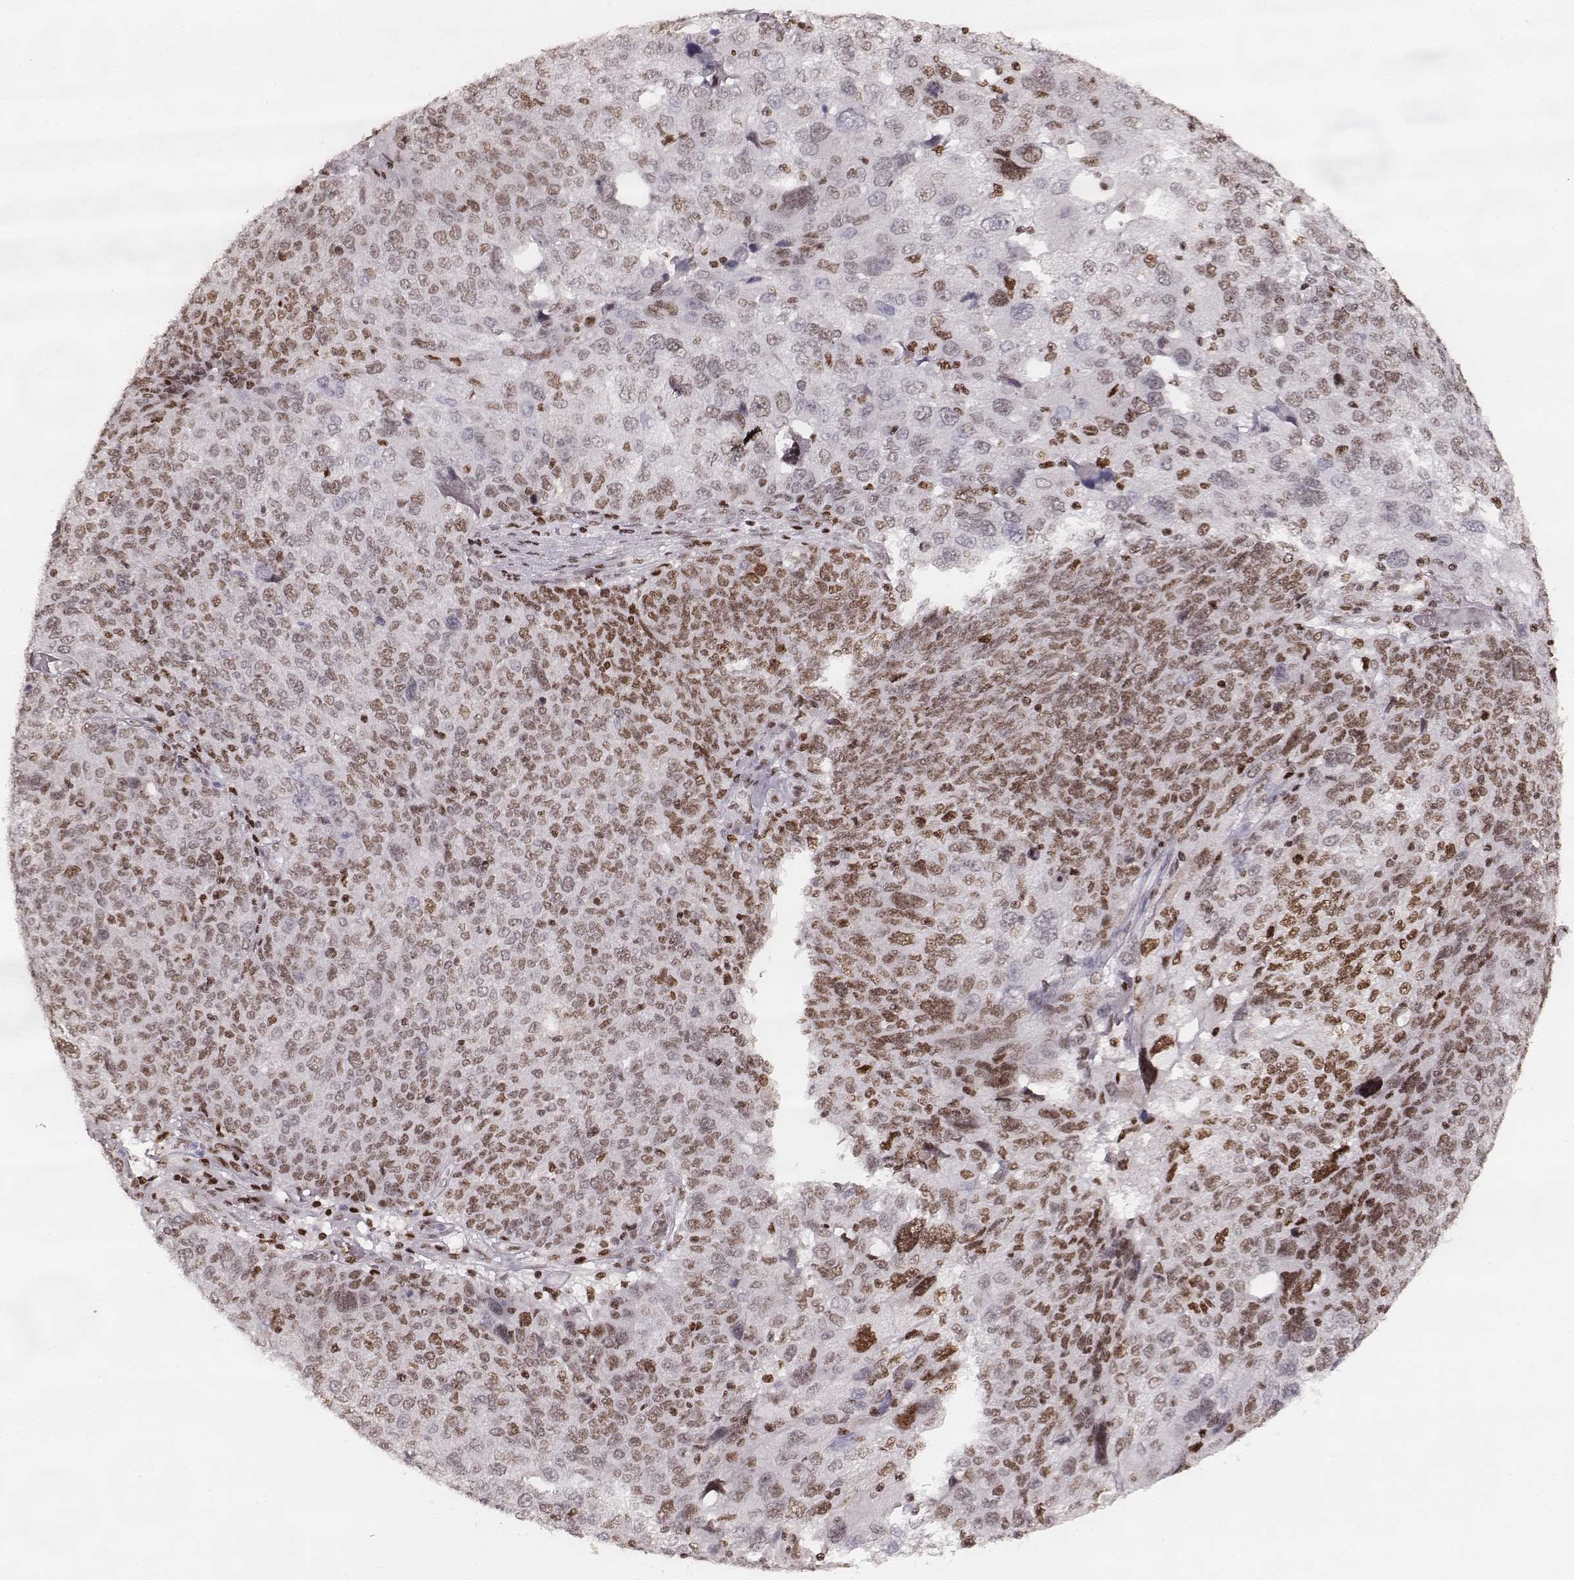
{"staining": {"intensity": "strong", "quantity": "<25%", "location": "nuclear"}, "tissue": "ovarian cancer", "cell_type": "Tumor cells", "image_type": "cancer", "snomed": [{"axis": "morphology", "description": "Carcinoma, endometroid"}, {"axis": "topography", "description": "Ovary"}], "caption": "Tumor cells show medium levels of strong nuclear expression in approximately <25% of cells in human ovarian cancer. Nuclei are stained in blue.", "gene": "PARP1", "patient": {"sex": "female", "age": 58}}